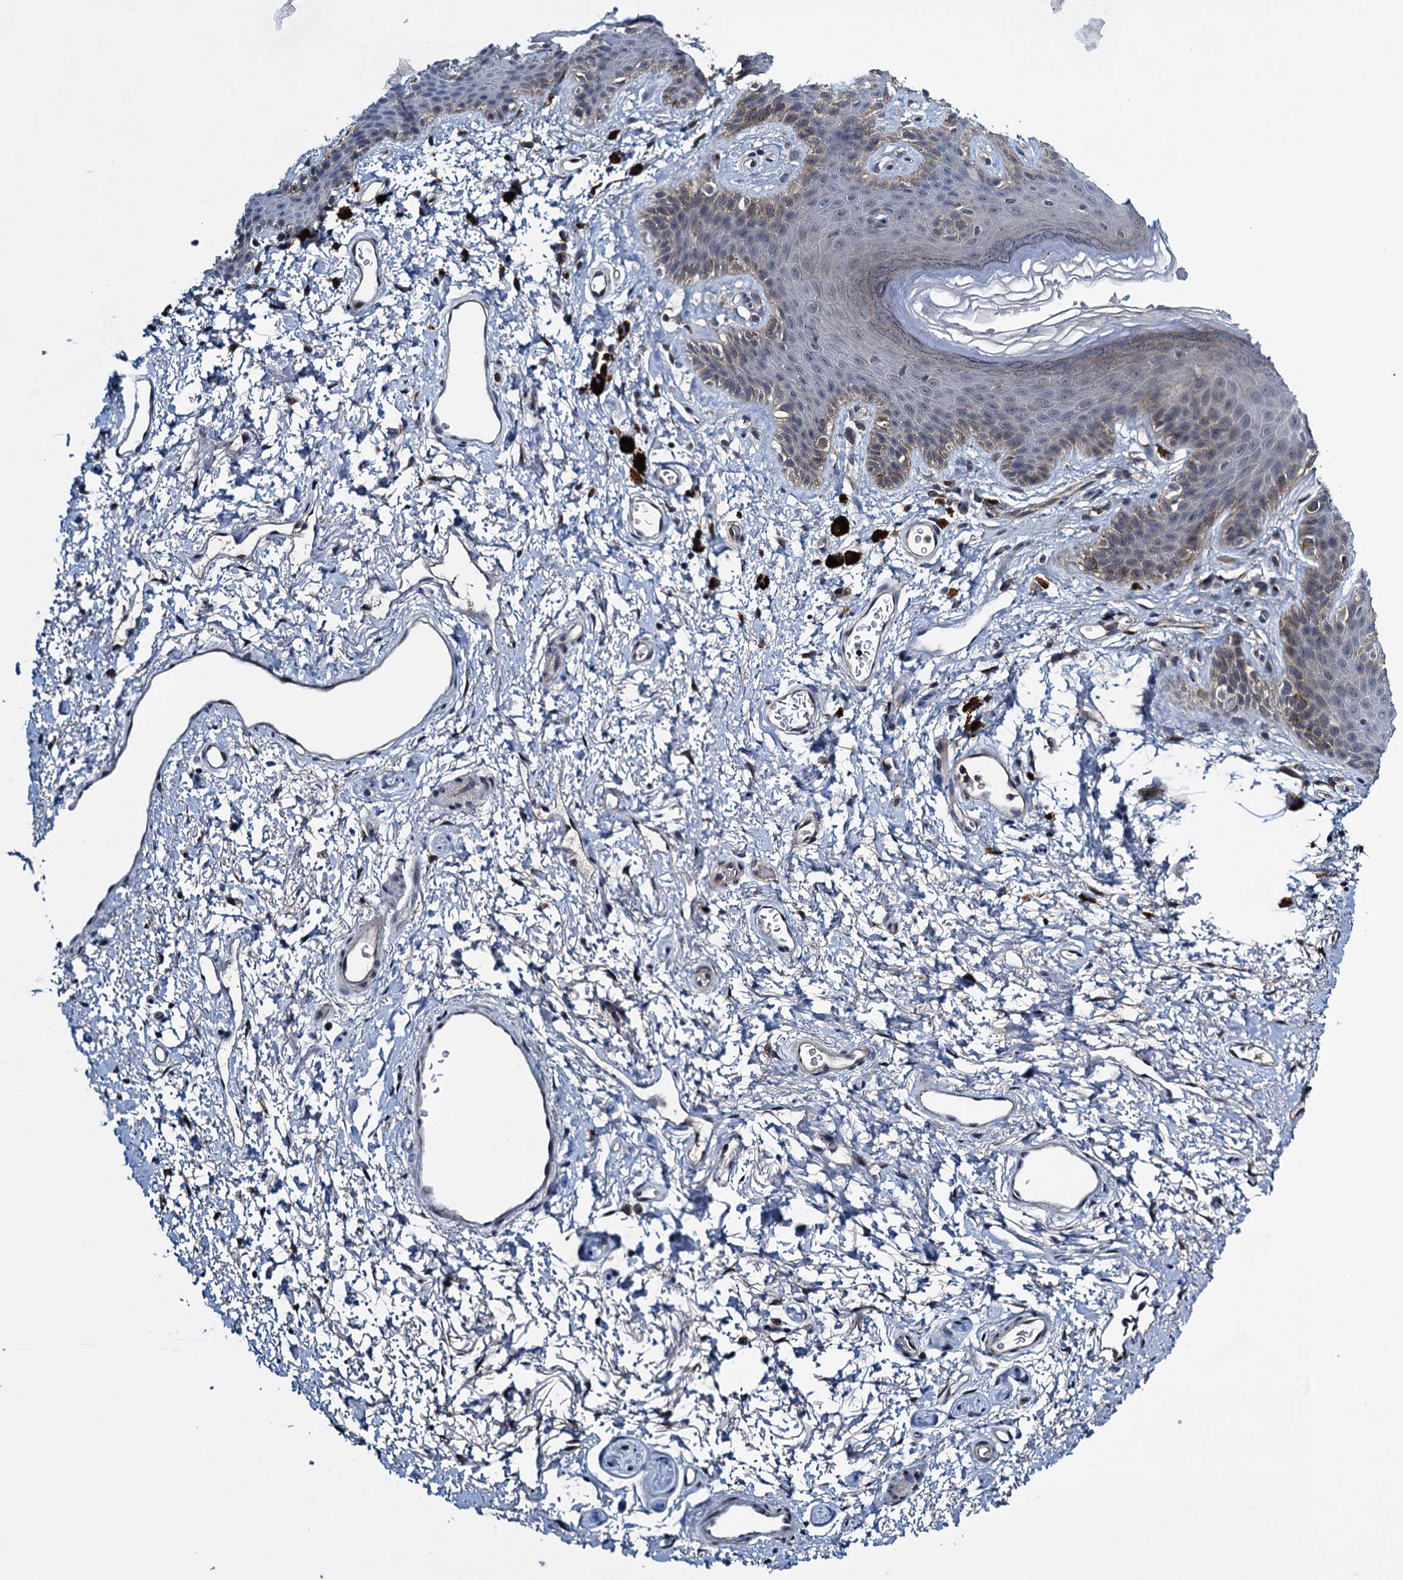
{"staining": {"intensity": "moderate", "quantity": "<25%", "location": "cytoplasmic/membranous"}, "tissue": "skin", "cell_type": "Epidermal cells", "image_type": "normal", "snomed": [{"axis": "morphology", "description": "Normal tissue, NOS"}, {"axis": "topography", "description": "Anal"}], "caption": "The micrograph exhibits immunohistochemical staining of unremarkable skin. There is moderate cytoplasmic/membranous staining is identified in about <25% of epidermal cells.", "gene": "RNF165", "patient": {"sex": "female", "age": 46}}